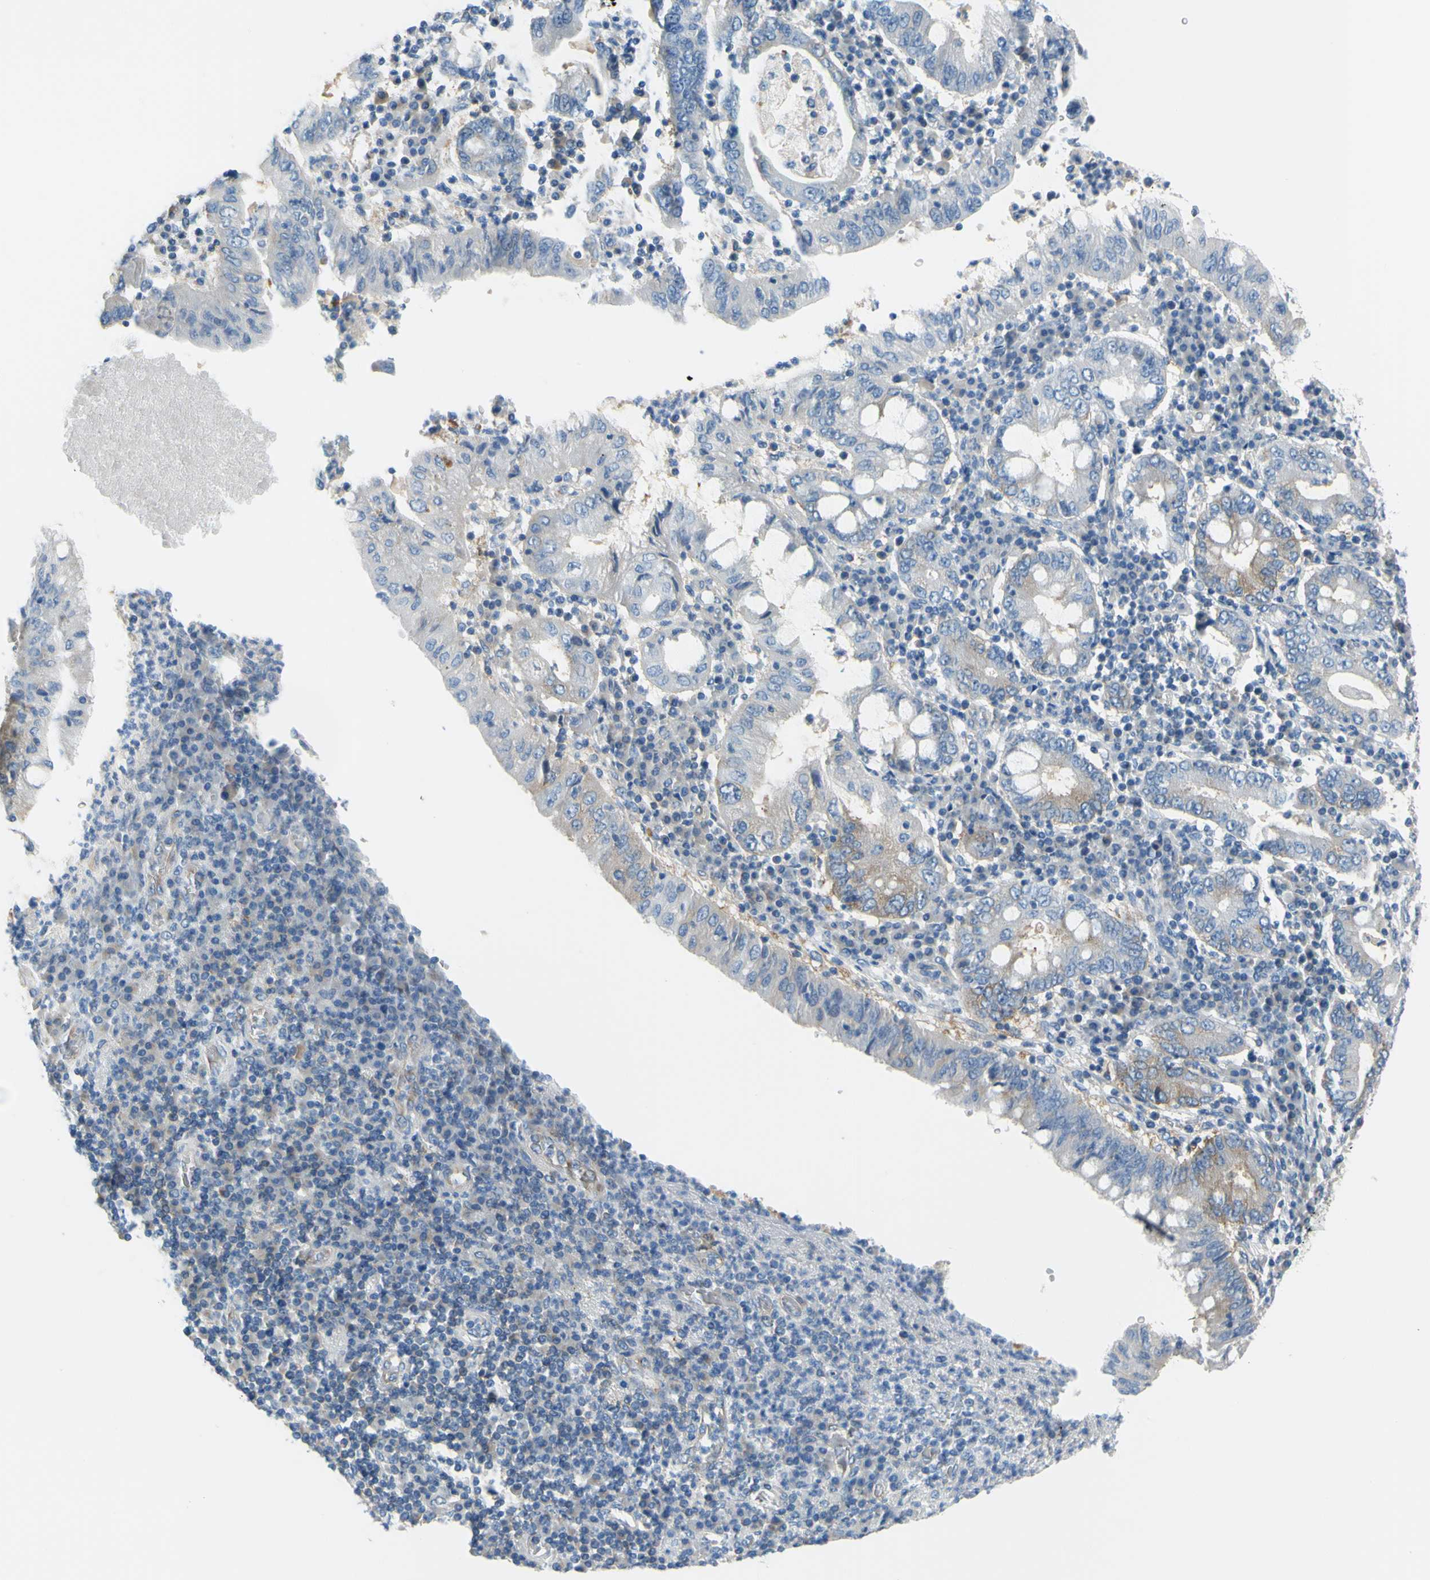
{"staining": {"intensity": "weak", "quantity": "25%-75%", "location": "cytoplasmic/membranous"}, "tissue": "stomach cancer", "cell_type": "Tumor cells", "image_type": "cancer", "snomed": [{"axis": "morphology", "description": "Normal tissue, NOS"}, {"axis": "morphology", "description": "Adenocarcinoma, NOS"}, {"axis": "topography", "description": "Esophagus"}, {"axis": "topography", "description": "Stomach, upper"}, {"axis": "topography", "description": "Peripheral nerve tissue"}], "caption": "A brown stain labels weak cytoplasmic/membranous expression of a protein in stomach adenocarcinoma tumor cells.", "gene": "FRMD4B", "patient": {"sex": "male", "age": 62}}